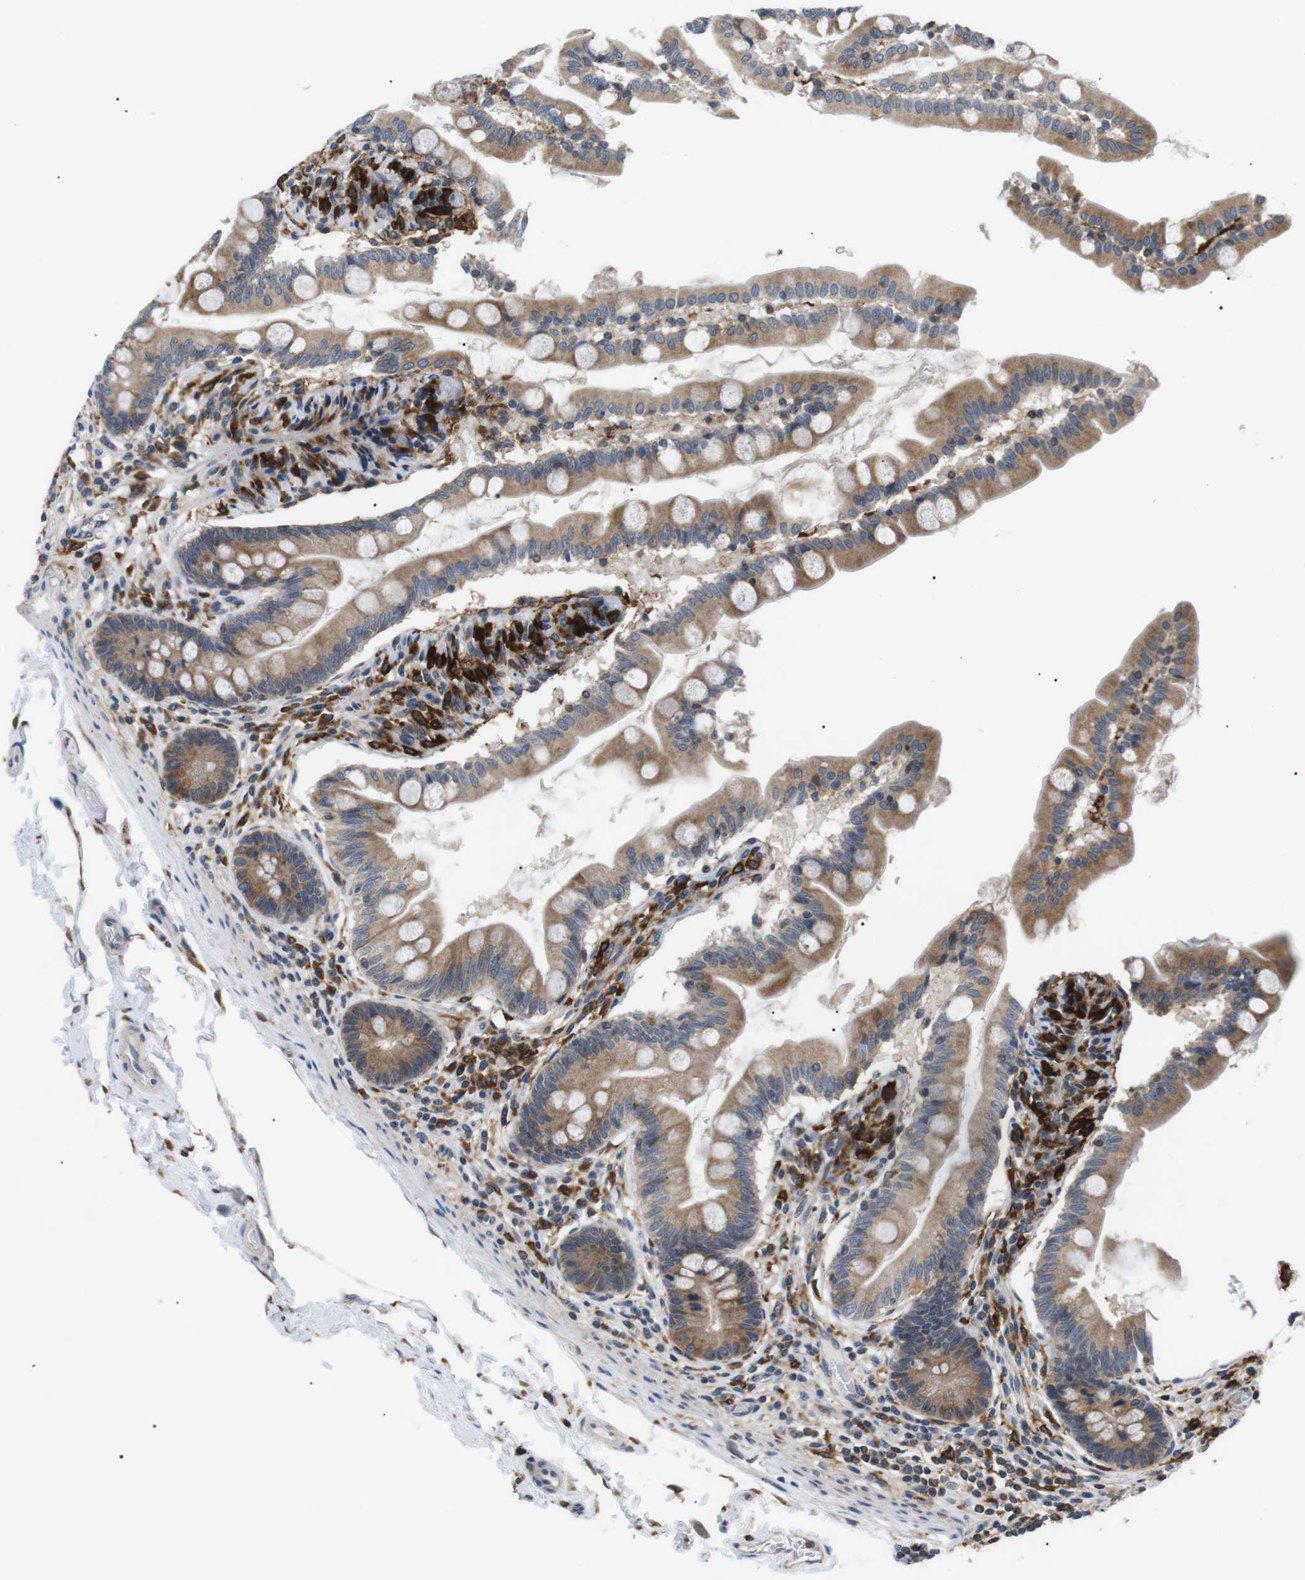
{"staining": {"intensity": "strong", "quantity": ">75%", "location": "cytoplasmic/membranous"}, "tissue": "small intestine", "cell_type": "Glandular cells", "image_type": "normal", "snomed": [{"axis": "morphology", "description": "Normal tissue, NOS"}, {"axis": "topography", "description": "Small intestine"}], "caption": "The photomicrograph exhibits a brown stain indicating the presence of a protein in the cytoplasmic/membranous of glandular cells in small intestine.", "gene": "RAB9A", "patient": {"sex": "female", "age": 56}}